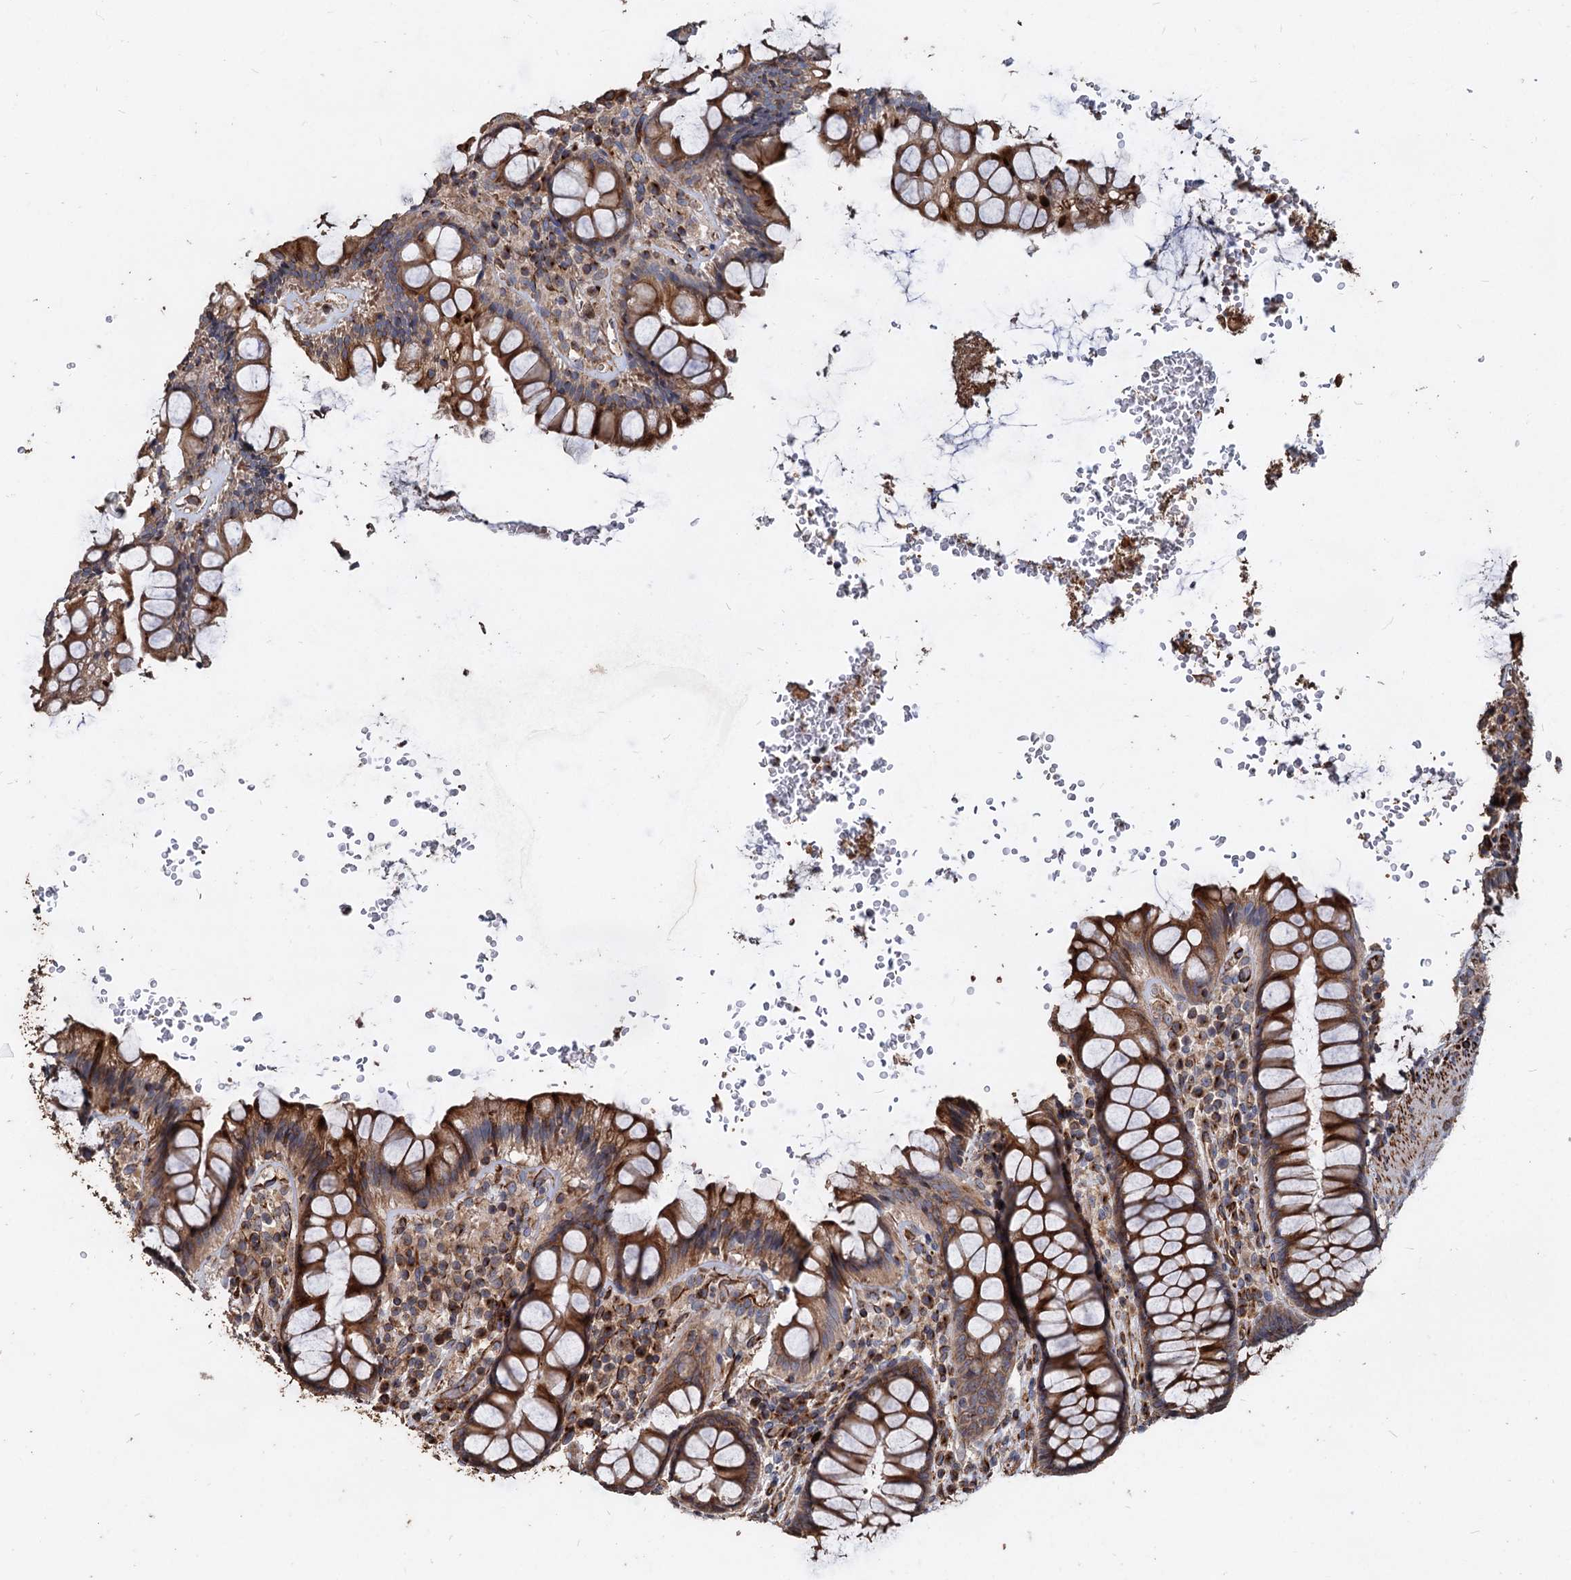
{"staining": {"intensity": "strong", "quantity": "25%-75%", "location": "cytoplasmic/membranous"}, "tissue": "rectum", "cell_type": "Glandular cells", "image_type": "normal", "snomed": [{"axis": "morphology", "description": "Normal tissue, NOS"}, {"axis": "topography", "description": "Rectum"}], "caption": "About 25%-75% of glandular cells in benign rectum demonstrate strong cytoplasmic/membranous protein staining as visualized by brown immunohistochemical staining.", "gene": "DEPDC4", "patient": {"sex": "male", "age": 83}}